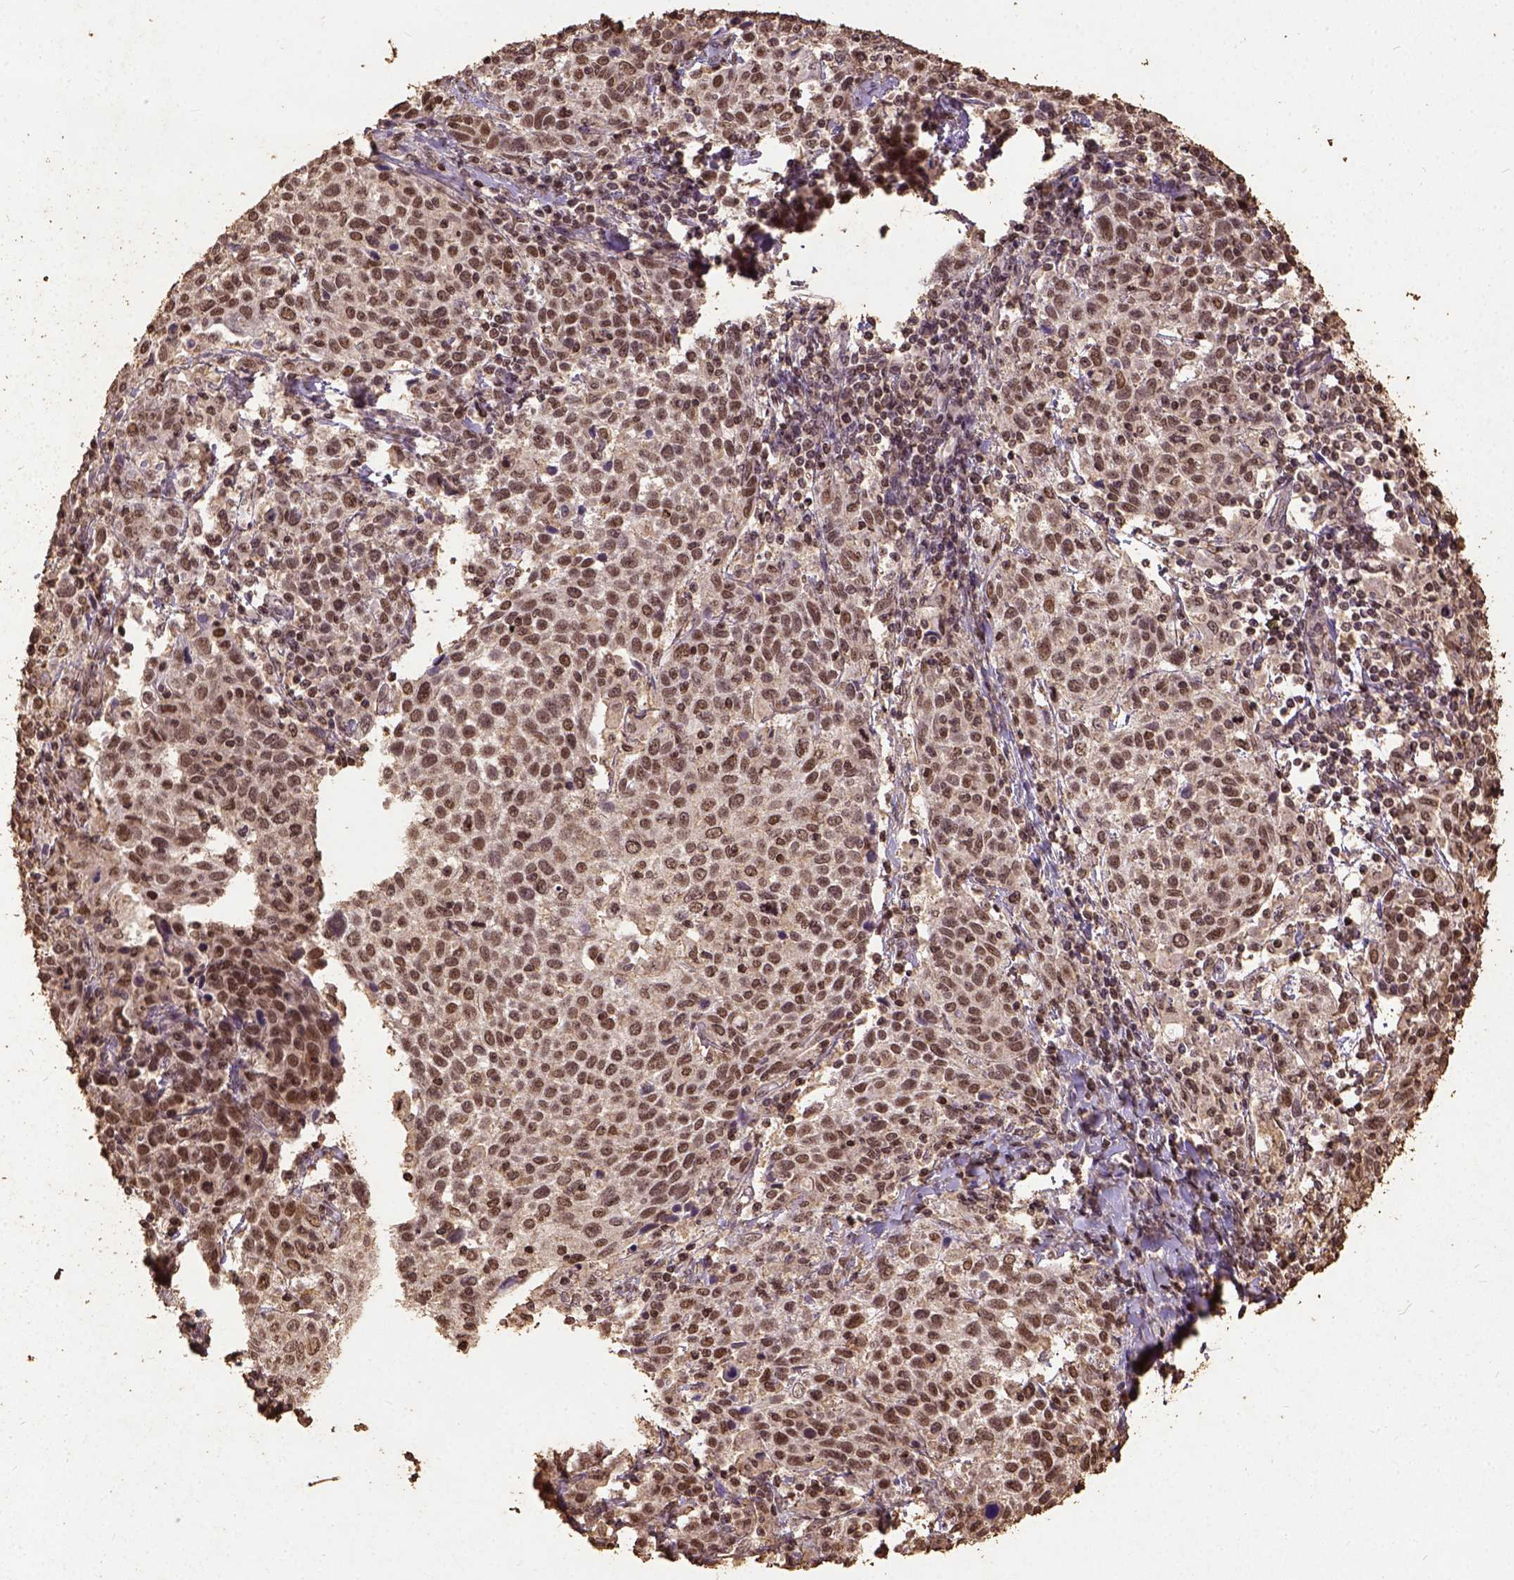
{"staining": {"intensity": "moderate", "quantity": ">75%", "location": "nuclear"}, "tissue": "cervical cancer", "cell_type": "Tumor cells", "image_type": "cancer", "snomed": [{"axis": "morphology", "description": "Squamous cell carcinoma, NOS"}, {"axis": "topography", "description": "Cervix"}], "caption": "High-power microscopy captured an immunohistochemistry (IHC) histopathology image of cervical squamous cell carcinoma, revealing moderate nuclear positivity in approximately >75% of tumor cells.", "gene": "NACC1", "patient": {"sex": "female", "age": 61}}